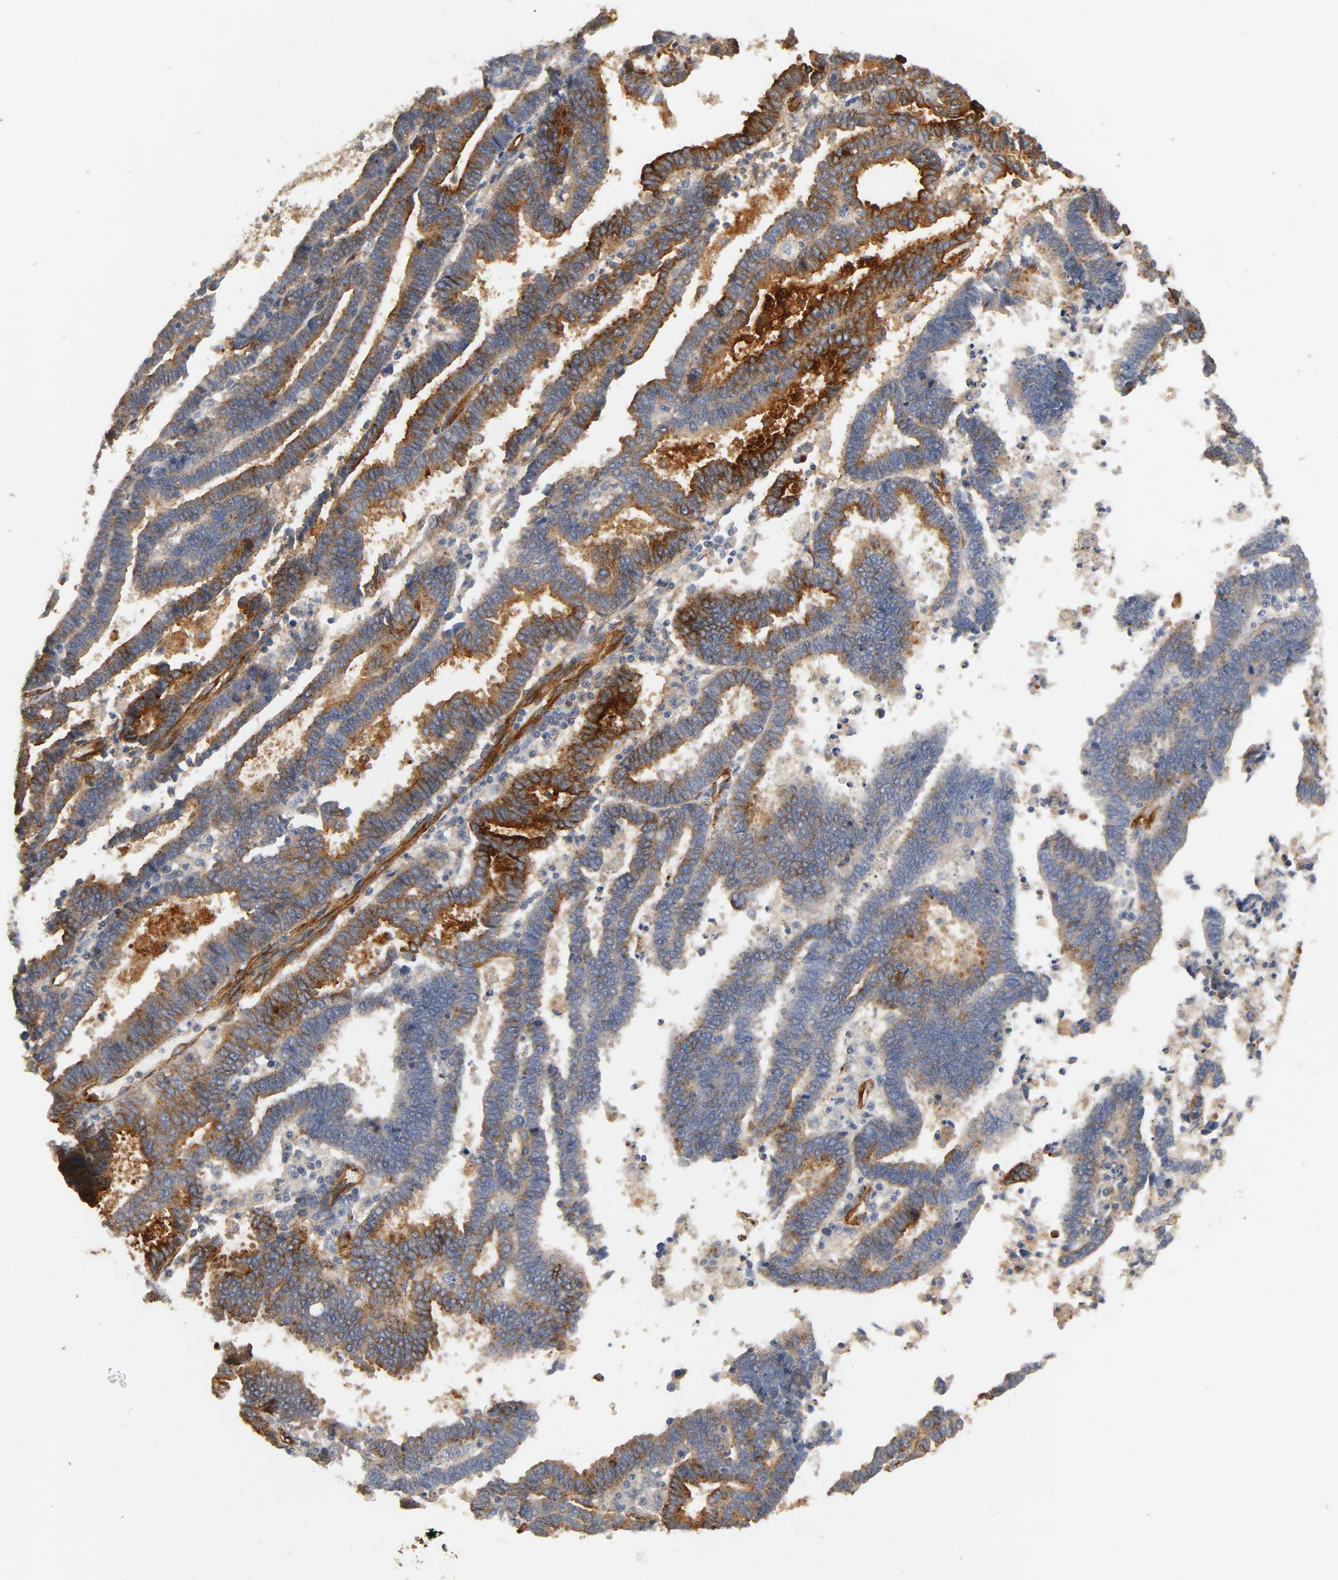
{"staining": {"intensity": "strong", "quantity": "25%-75%", "location": "cytoplasmic/membranous"}, "tissue": "endometrial cancer", "cell_type": "Tumor cells", "image_type": "cancer", "snomed": [{"axis": "morphology", "description": "Adenocarcinoma, NOS"}, {"axis": "topography", "description": "Uterus"}], "caption": "A micrograph of endometrial adenocarcinoma stained for a protein demonstrates strong cytoplasmic/membranous brown staining in tumor cells.", "gene": "IFITM3", "patient": {"sex": "female", "age": 83}}